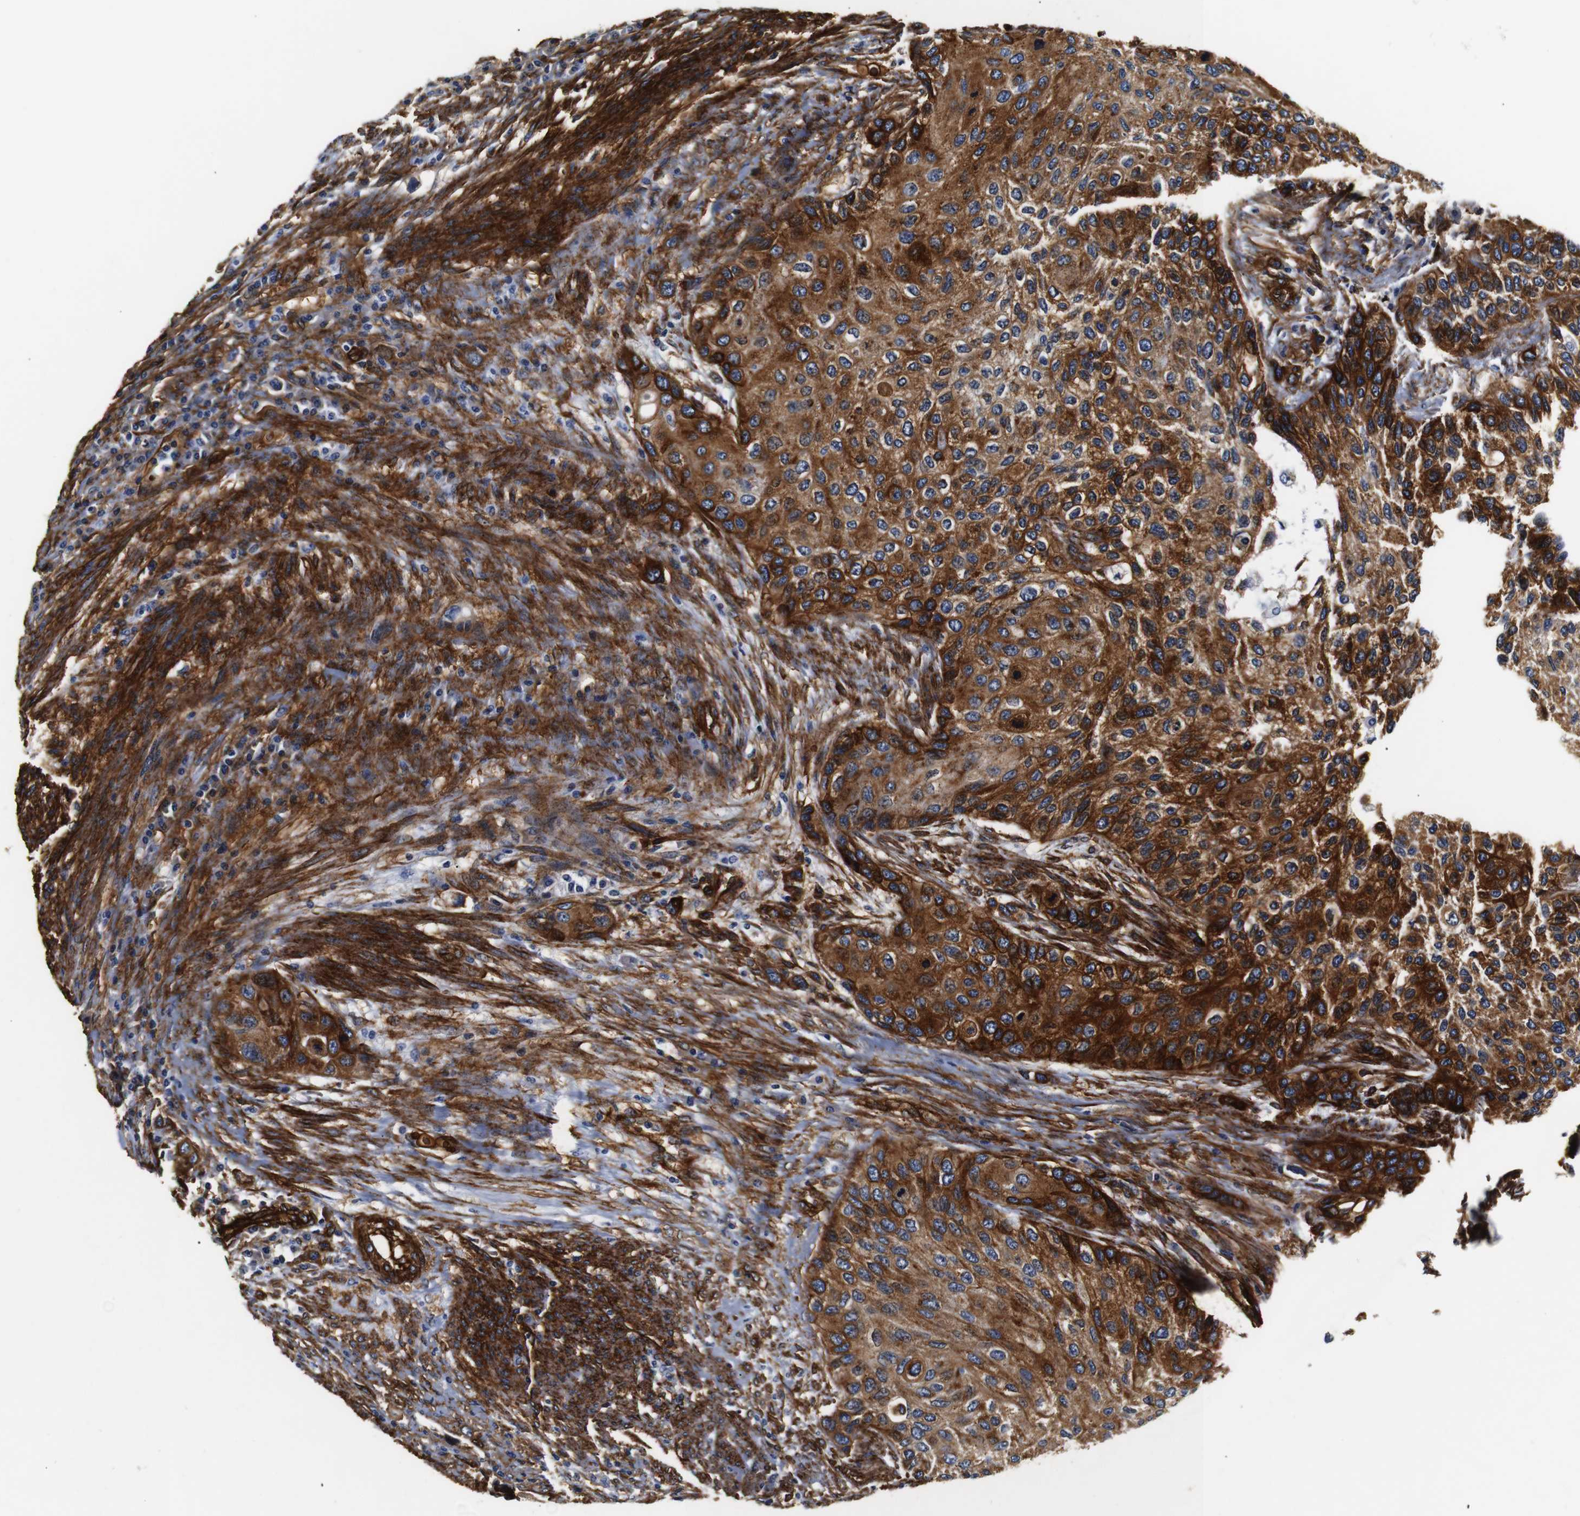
{"staining": {"intensity": "strong", "quantity": ">75%", "location": "cytoplasmic/membranous"}, "tissue": "urothelial cancer", "cell_type": "Tumor cells", "image_type": "cancer", "snomed": [{"axis": "morphology", "description": "Urothelial carcinoma, High grade"}, {"axis": "topography", "description": "Urinary bladder"}], "caption": "DAB (3,3'-diaminobenzidine) immunohistochemical staining of human urothelial cancer reveals strong cytoplasmic/membranous protein expression in about >75% of tumor cells. The protein is shown in brown color, while the nuclei are stained blue.", "gene": "CAV2", "patient": {"sex": "female", "age": 56}}